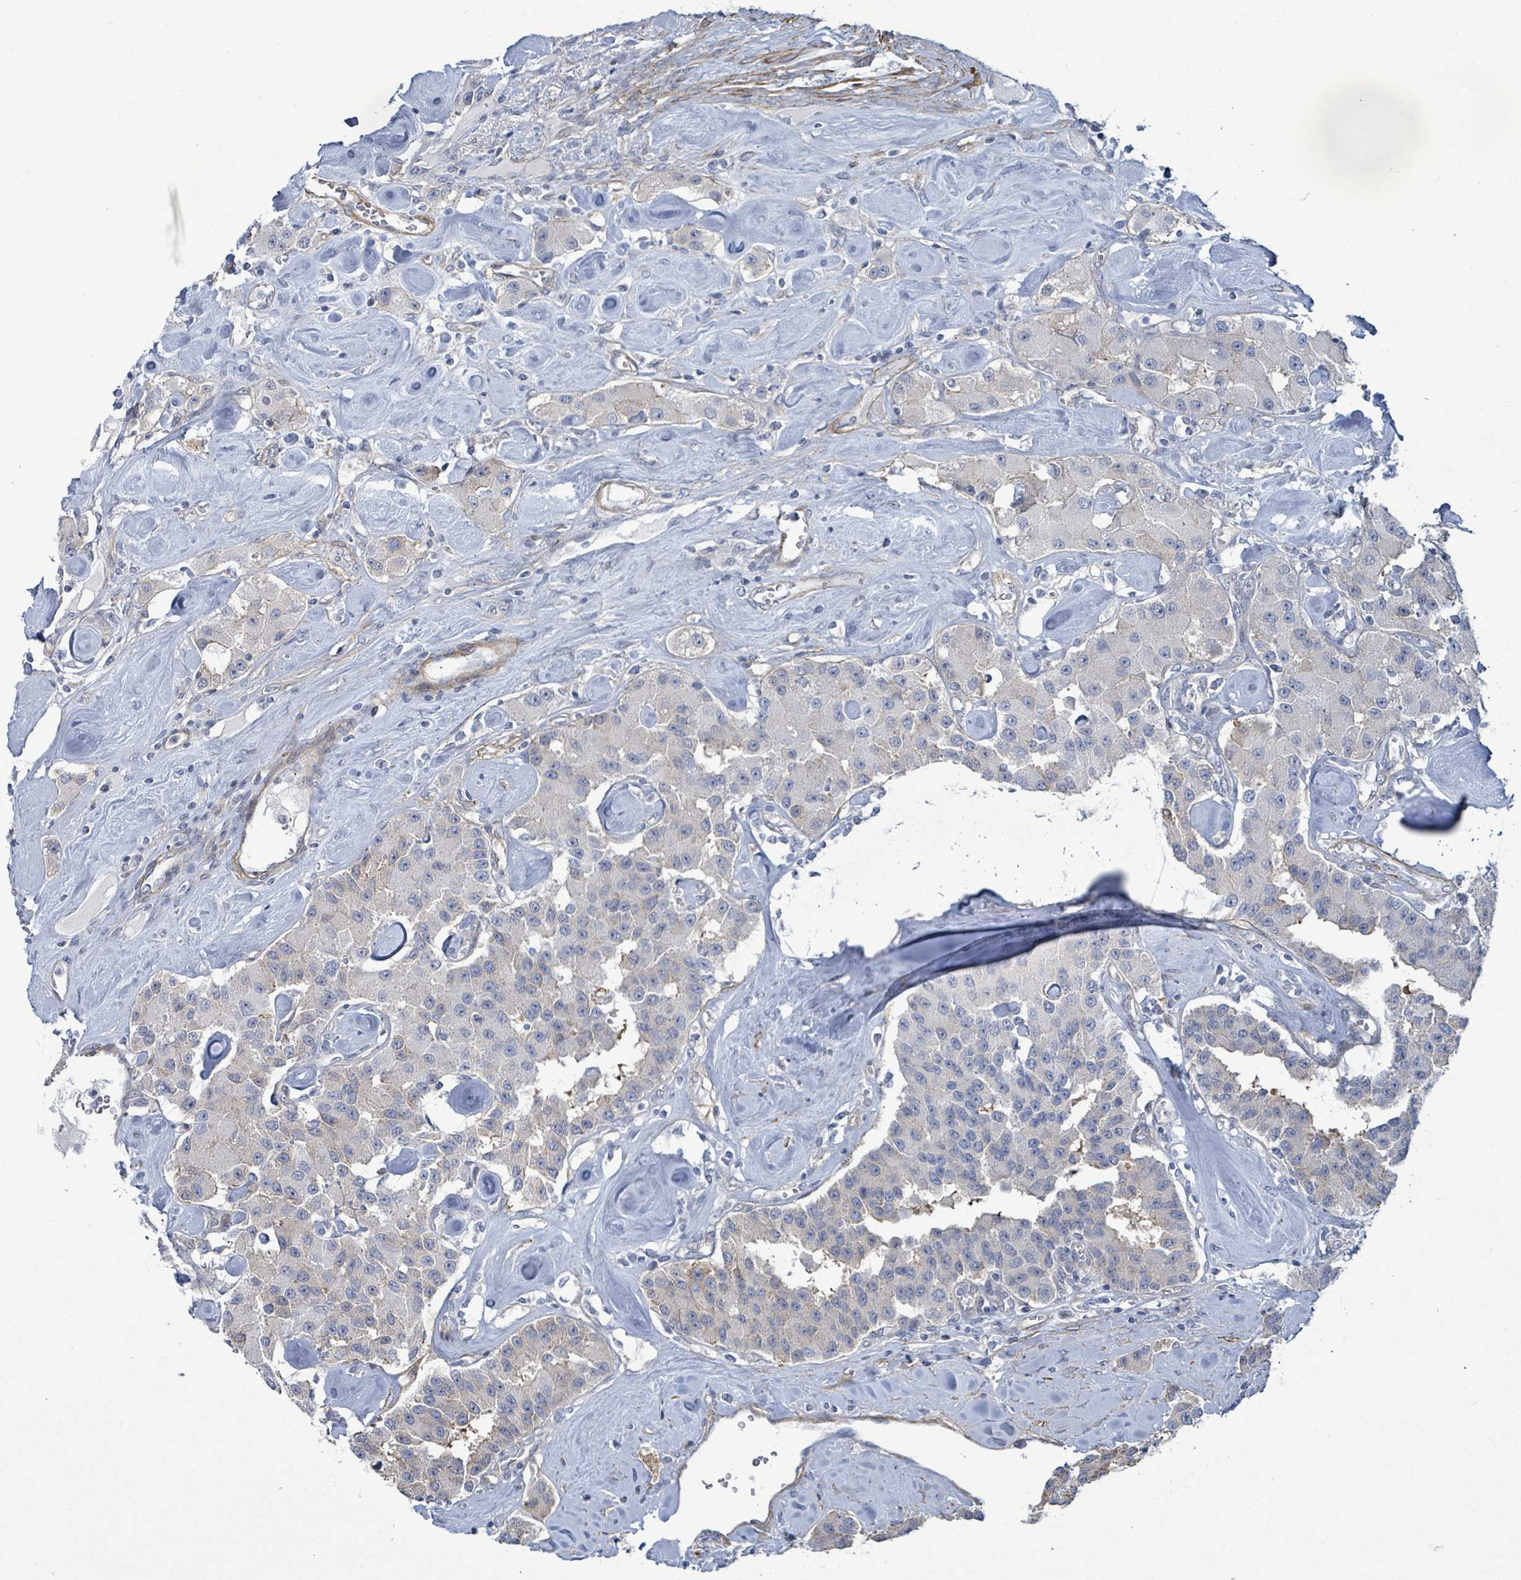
{"staining": {"intensity": "negative", "quantity": "none", "location": "none"}, "tissue": "carcinoid", "cell_type": "Tumor cells", "image_type": "cancer", "snomed": [{"axis": "morphology", "description": "Carcinoid, malignant, NOS"}, {"axis": "topography", "description": "Pancreas"}], "caption": "An immunohistochemistry image of malignant carcinoid is shown. There is no staining in tumor cells of malignant carcinoid. Brightfield microscopy of IHC stained with DAB (3,3'-diaminobenzidine) (brown) and hematoxylin (blue), captured at high magnification.", "gene": "DMRTC1B", "patient": {"sex": "male", "age": 41}}